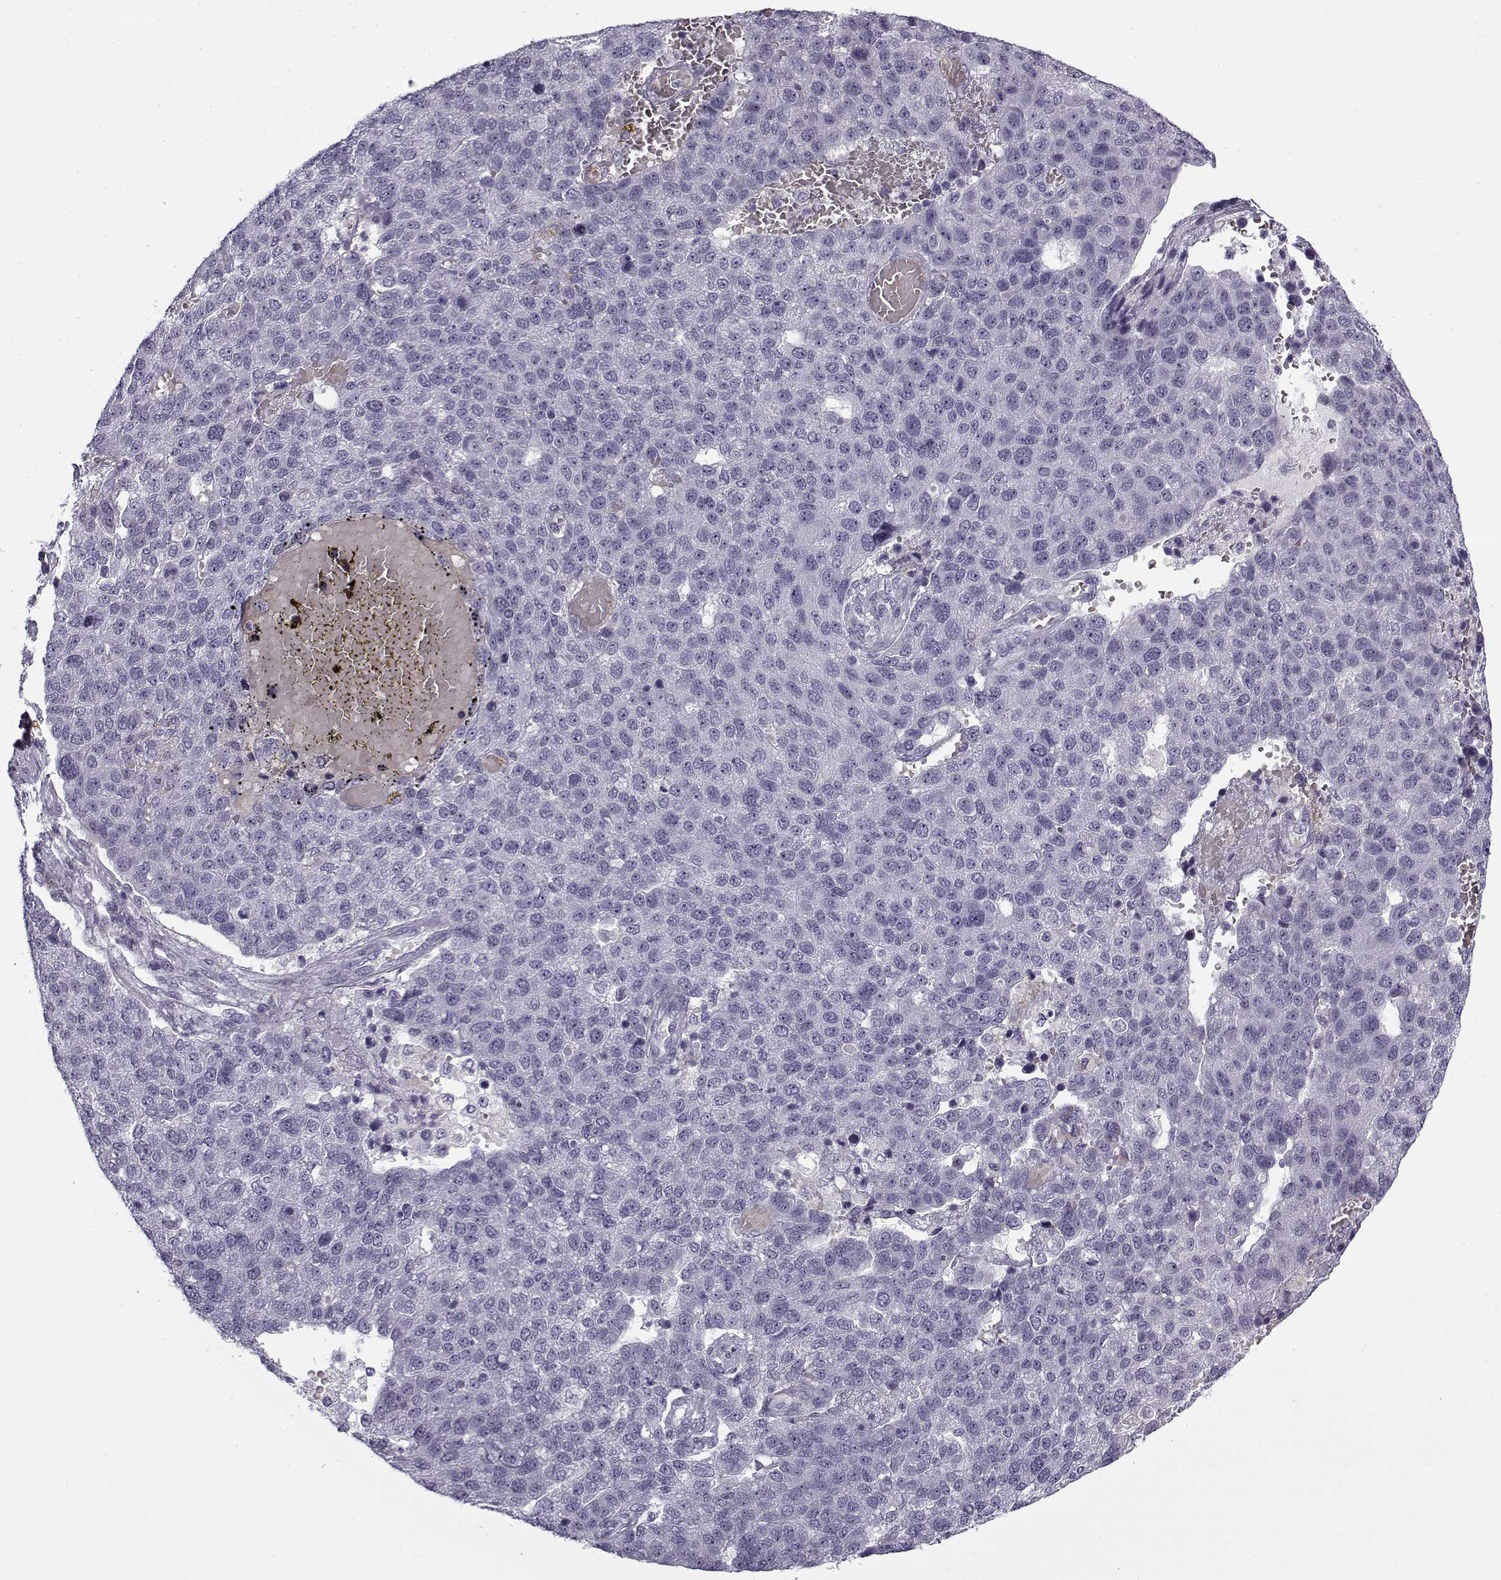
{"staining": {"intensity": "negative", "quantity": "none", "location": "none"}, "tissue": "pancreatic cancer", "cell_type": "Tumor cells", "image_type": "cancer", "snomed": [{"axis": "morphology", "description": "Adenocarcinoma, NOS"}, {"axis": "topography", "description": "Pancreas"}], "caption": "High power microscopy micrograph of an IHC histopathology image of adenocarcinoma (pancreatic), revealing no significant expression in tumor cells.", "gene": "SNCA", "patient": {"sex": "female", "age": 61}}